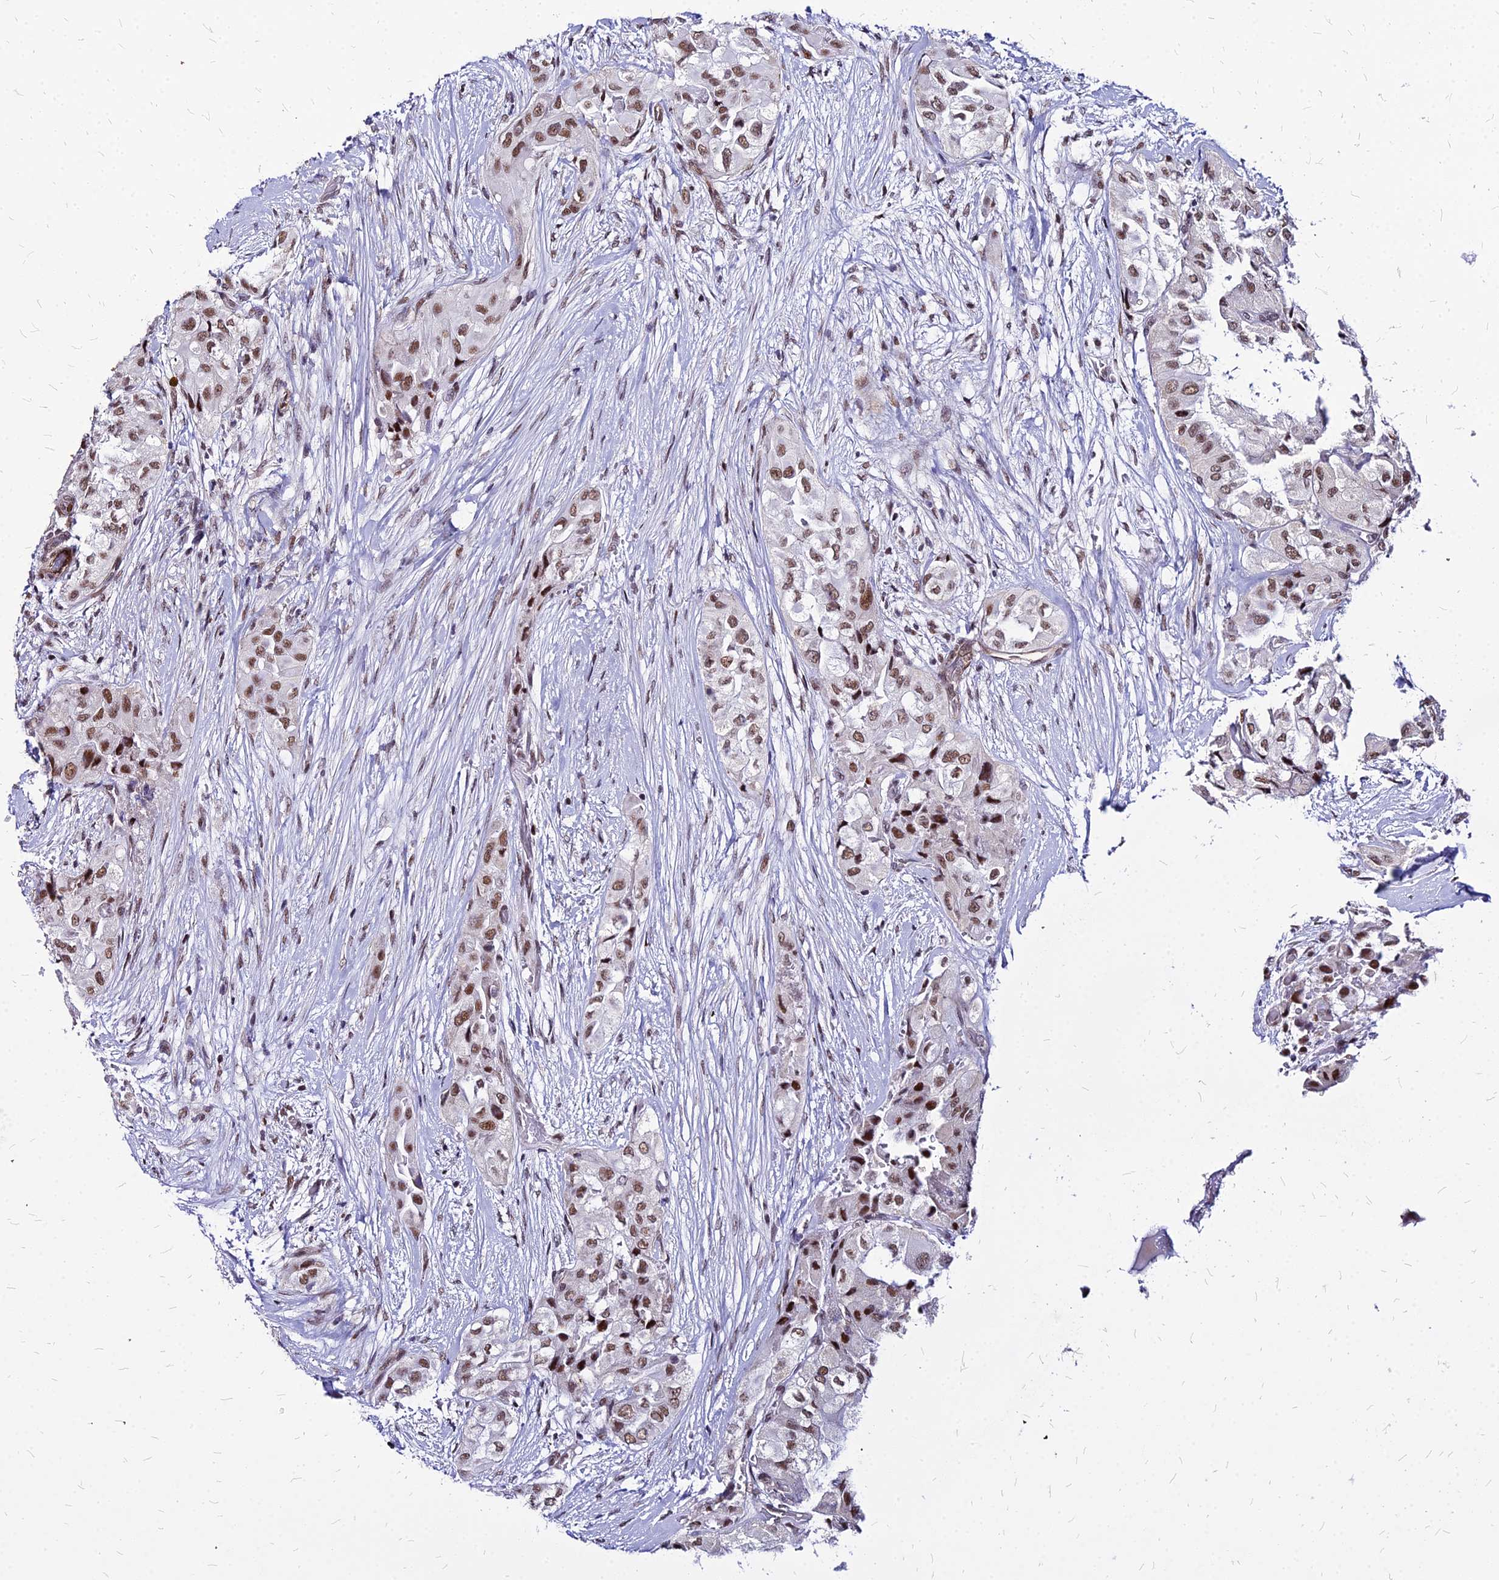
{"staining": {"intensity": "moderate", "quantity": ">75%", "location": "nuclear"}, "tissue": "thyroid cancer", "cell_type": "Tumor cells", "image_type": "cancer", "snomed": [{"axis": "morphology", "description": "Papillary adenocarcinoma, NOS"}, {"axis": "topography", "description": "Thyroid gland"}], "caption": "IHC (DAB (3,3'-diaminobenzidine)) staining of thyroid cancer (papillary adenocarcinoma) shows moderate nuclear protein staining in approximately >75% of tumor cells. (IHC, brightfield microscopy, high magnification).", "gene": "FDX2", "patient": {"sex": "female", "age": 59}}